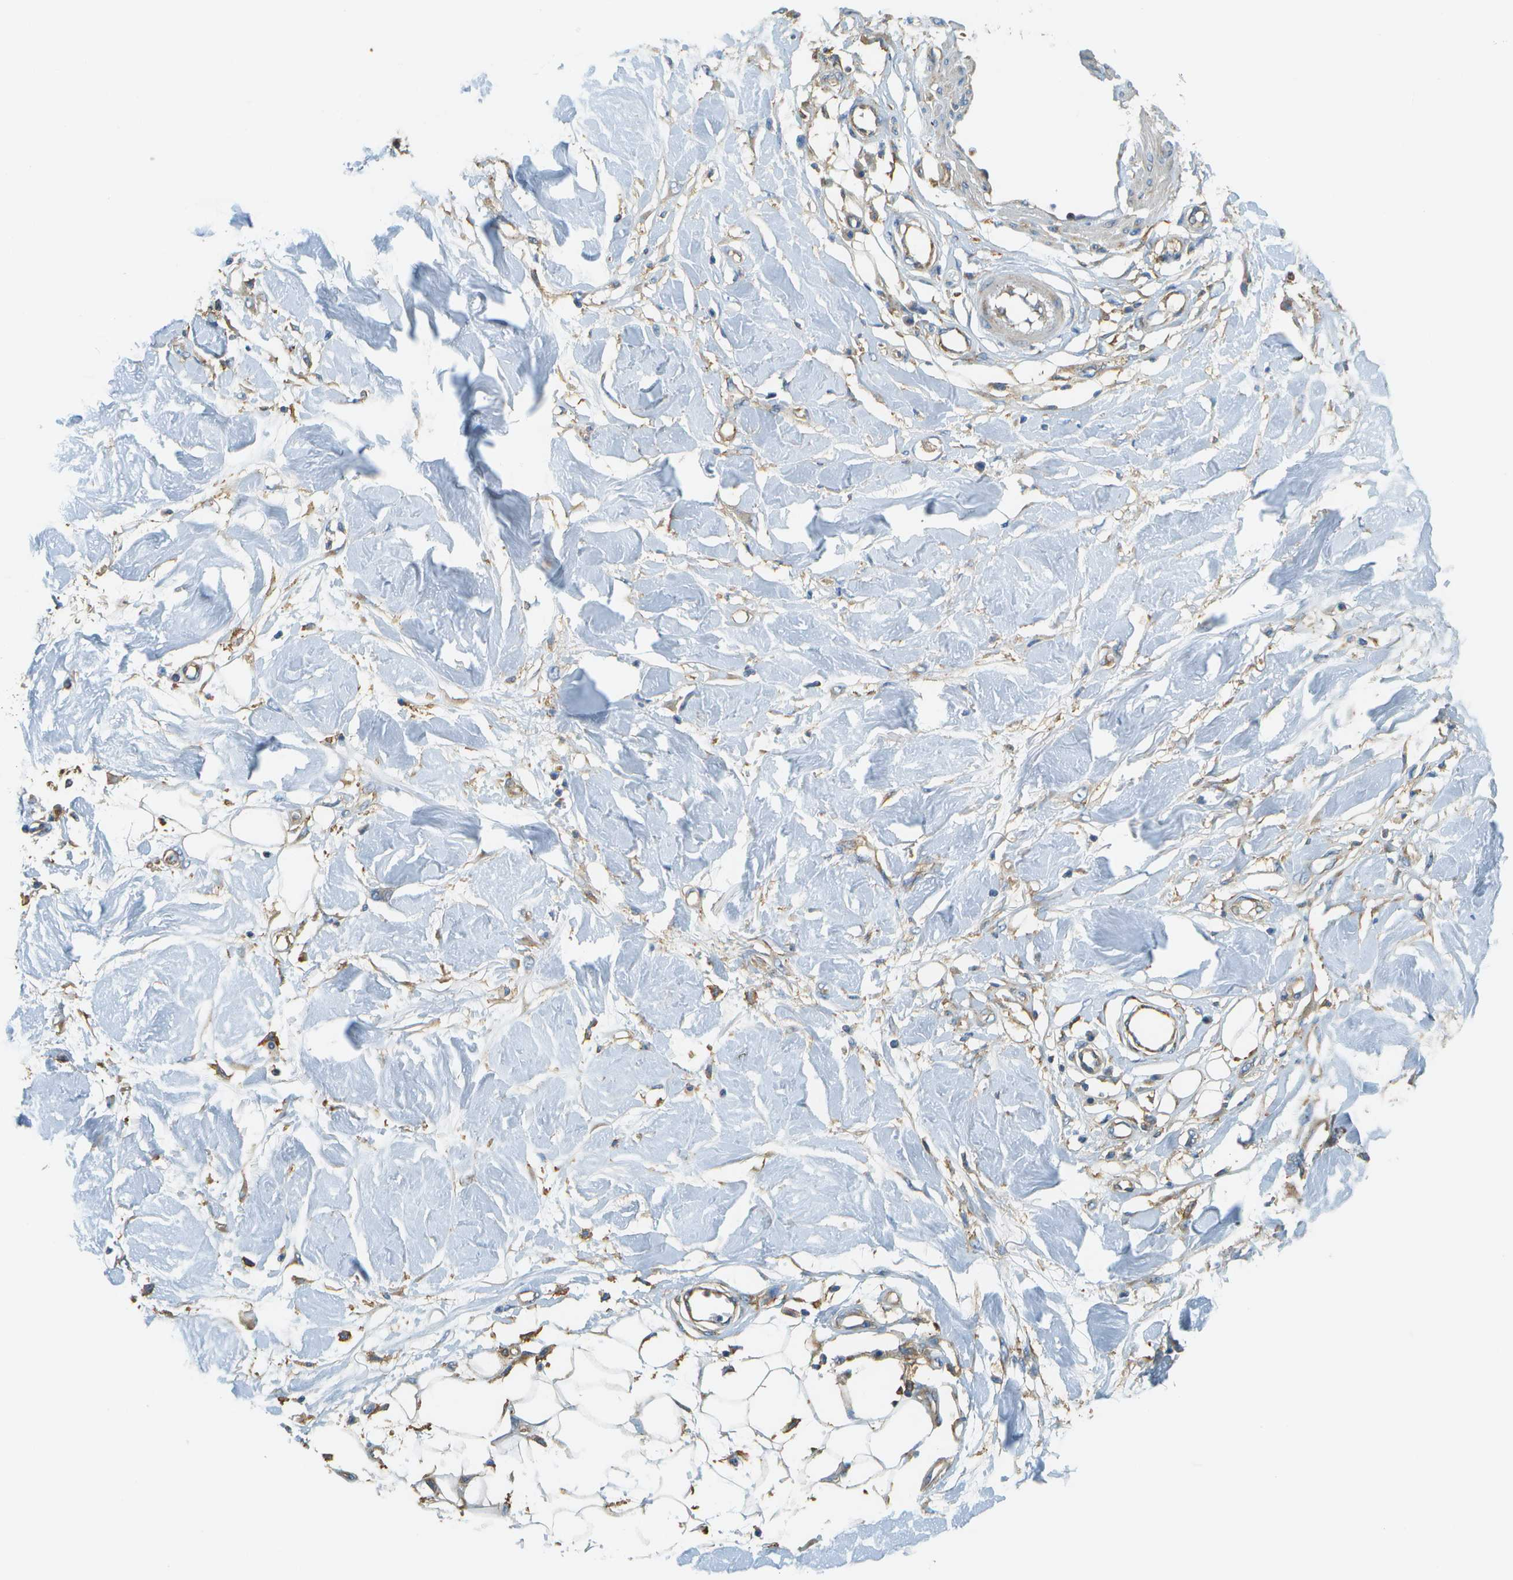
{"staining": {"intensity": "moderate", "quantity": "<25%", "location": "cytoplasmic/membranous"}, "tissue": "adipose tissue", "cell_type": "Adipocytes", "image_type": "normal", "snomed": [{"axis": "morphology", "description": "Normal tissue, NOS"}, {"axis": "morphology", "description": "Squamous cell carcinoma, NOS"}, {"axis": "topography", "description": "Skin"}, {"axis": "topography", "description": "Peripheral nerve tissue"}], "caption": "Brown immunohistochemical staining in benign human adipose tissue exhibits moderate cytoplasmic/membranous staining in approximately <25% of adipocytes.", "gene": "CLTC", "patient": {"sex": "male", "age": 83}}